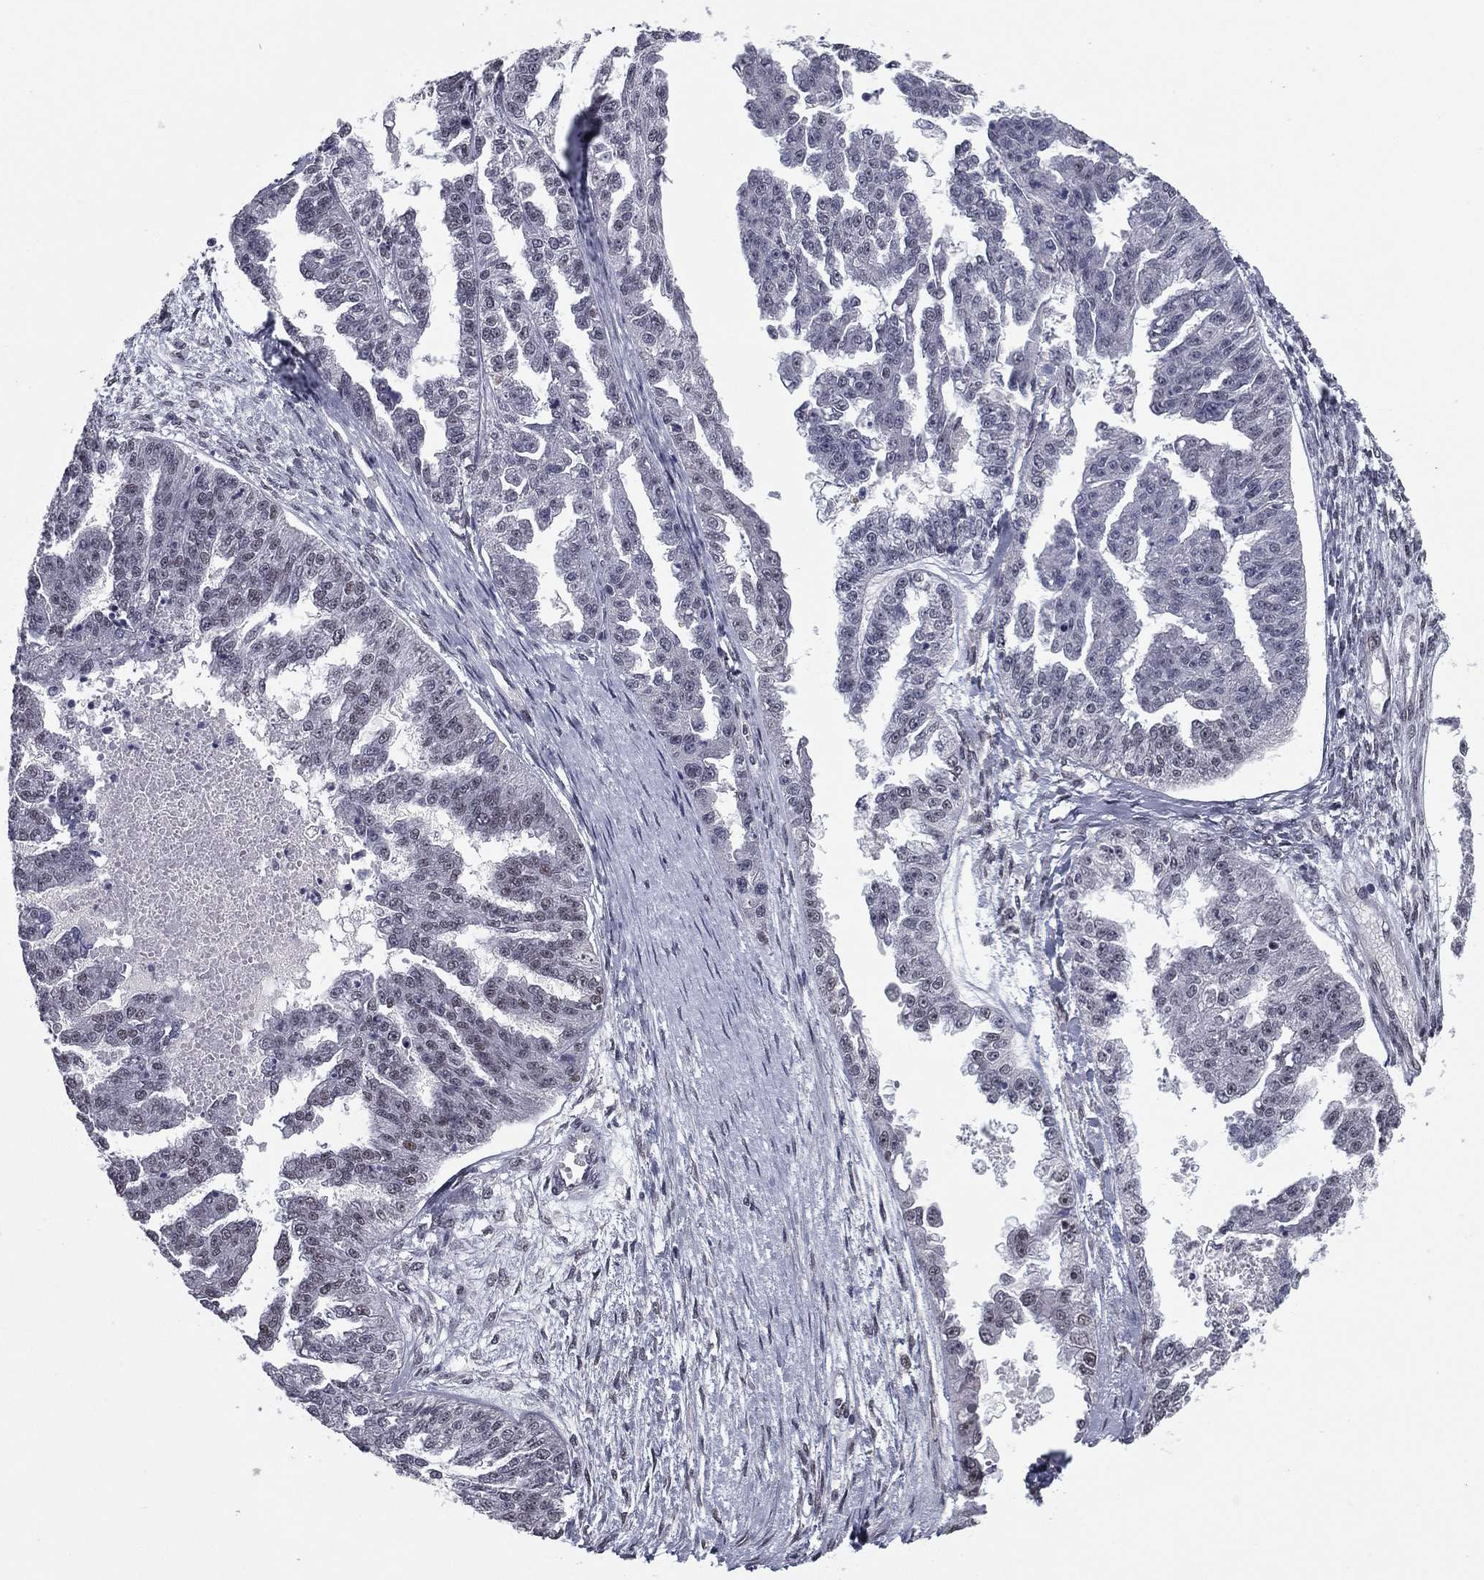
{"staining": {"intensity": "negative", "quantity": "none", "location": "none"}, "tissue": "ovarian cancer", "cell_type": "Tumor cells", "image_type": "cancer", "snomed": [{"axis": "morphology", "description": "Cystadenocarcinoma, serous, NOS"}, {"axis": "topography", "description": "Ovary"}], "caption": "A high-resolution photomicrograph shows immunohistochemistry staining of ovarian serous cystadenocarcinoma, which displays no significant positivity in tumor cells. (Immunohistochemistry, brightfield microscopy, high magnification).", "gene": "RARB", "patient": {"sex": "female", "age": 58}}